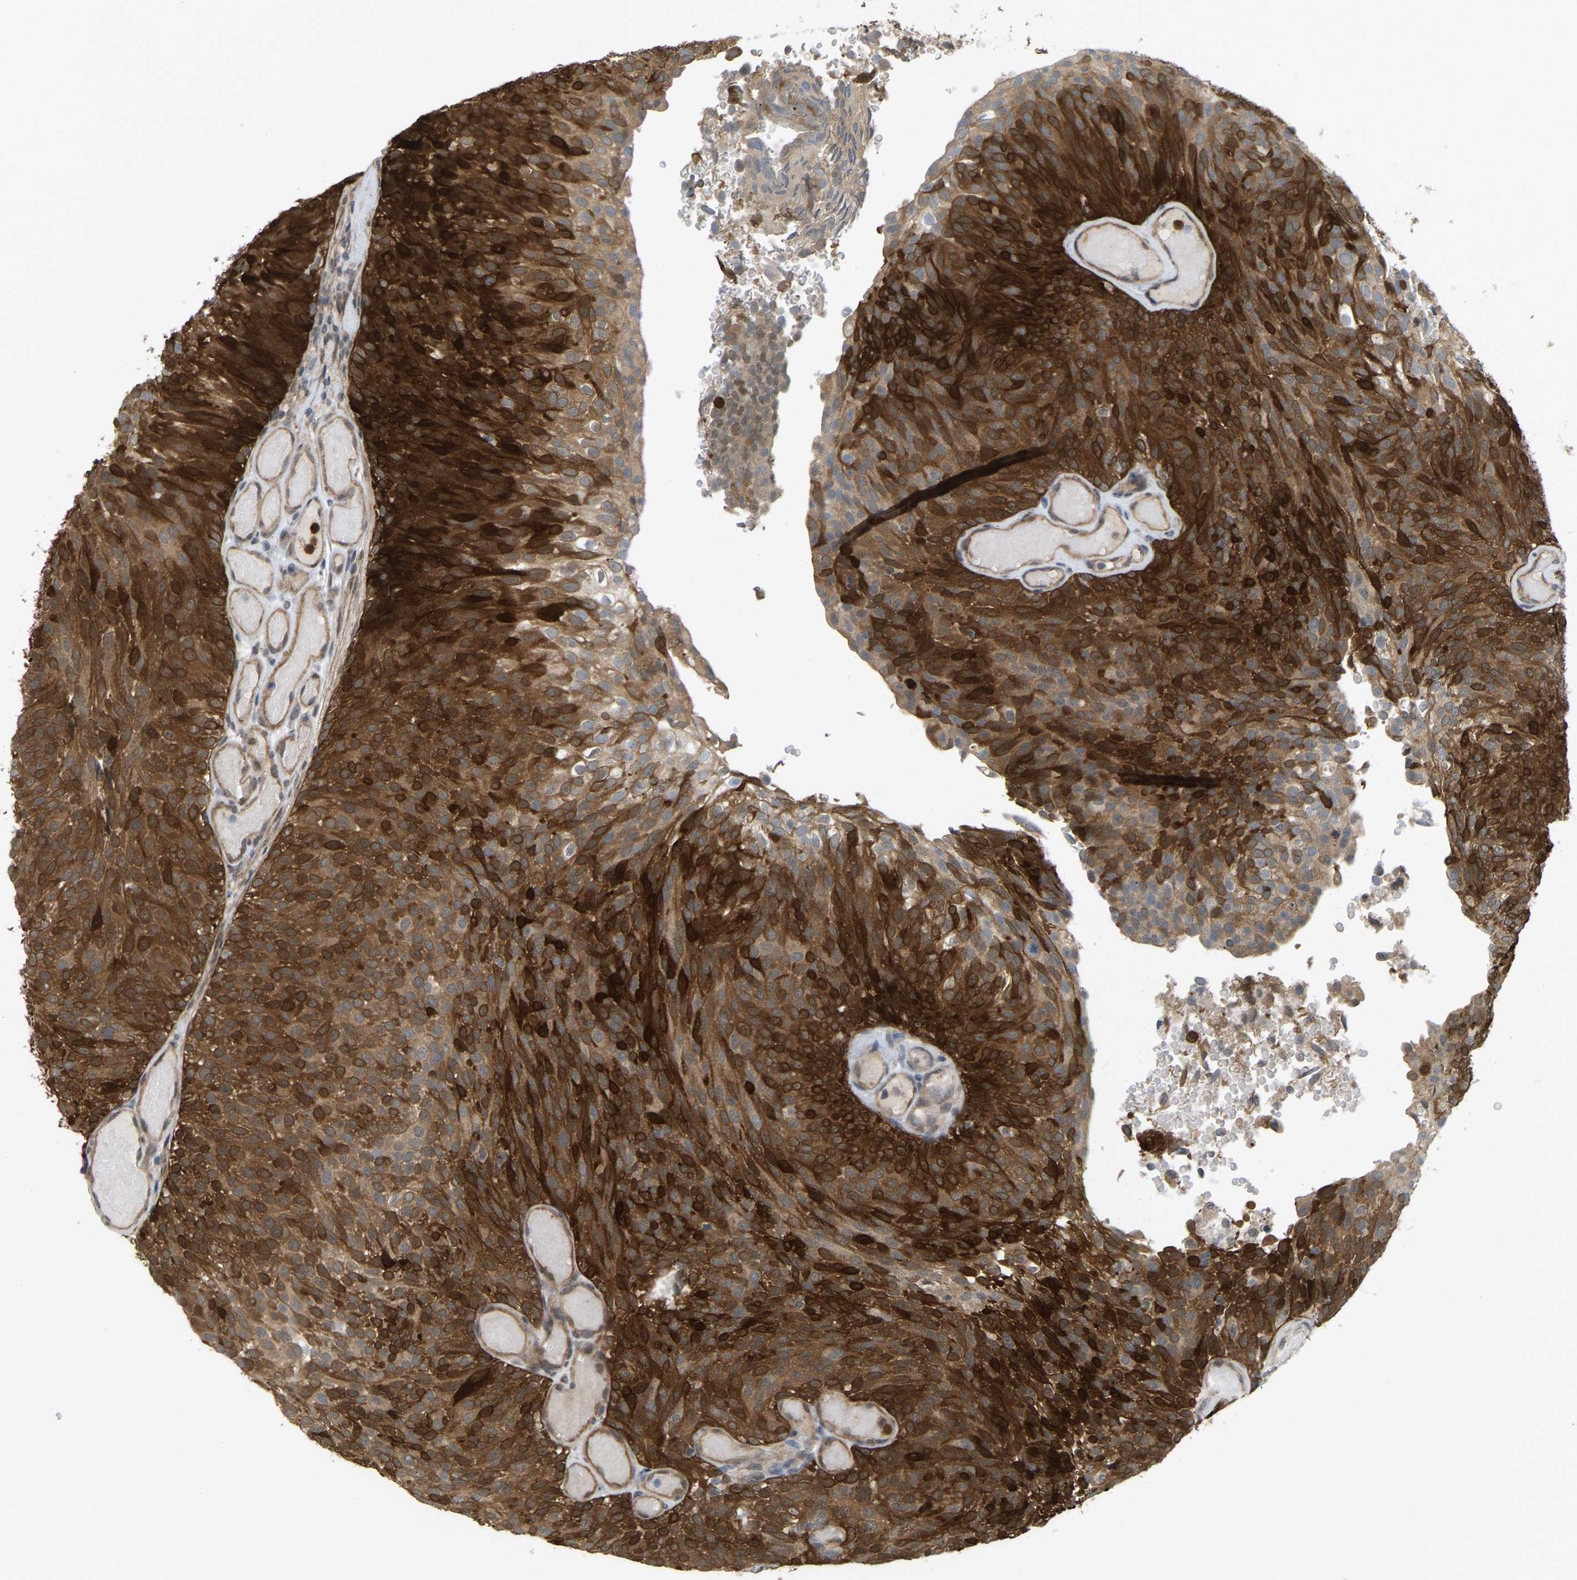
{"staining": {"intensity": "strong", "quantity": ">75%", "location": "cytoplasmic/membranous"}, "tissue": "urothelial cancer", "cell_type": "Tumor cells", "image_type": "cancer", "snomed": [{"axis": "morphology", "description": "Urothelial carcinoma, Low grade"}, {"axis": "topography", "description": "Urinary bladder"}], "caption": "Urothelial cancer was stained to show a protein in brown. There is high levels of strong cytoplasmic/membranous staining in approximately >75% of tumor cells.", "gene": "SERPINB5", "patient": {"sex": "male", "age": 78}}